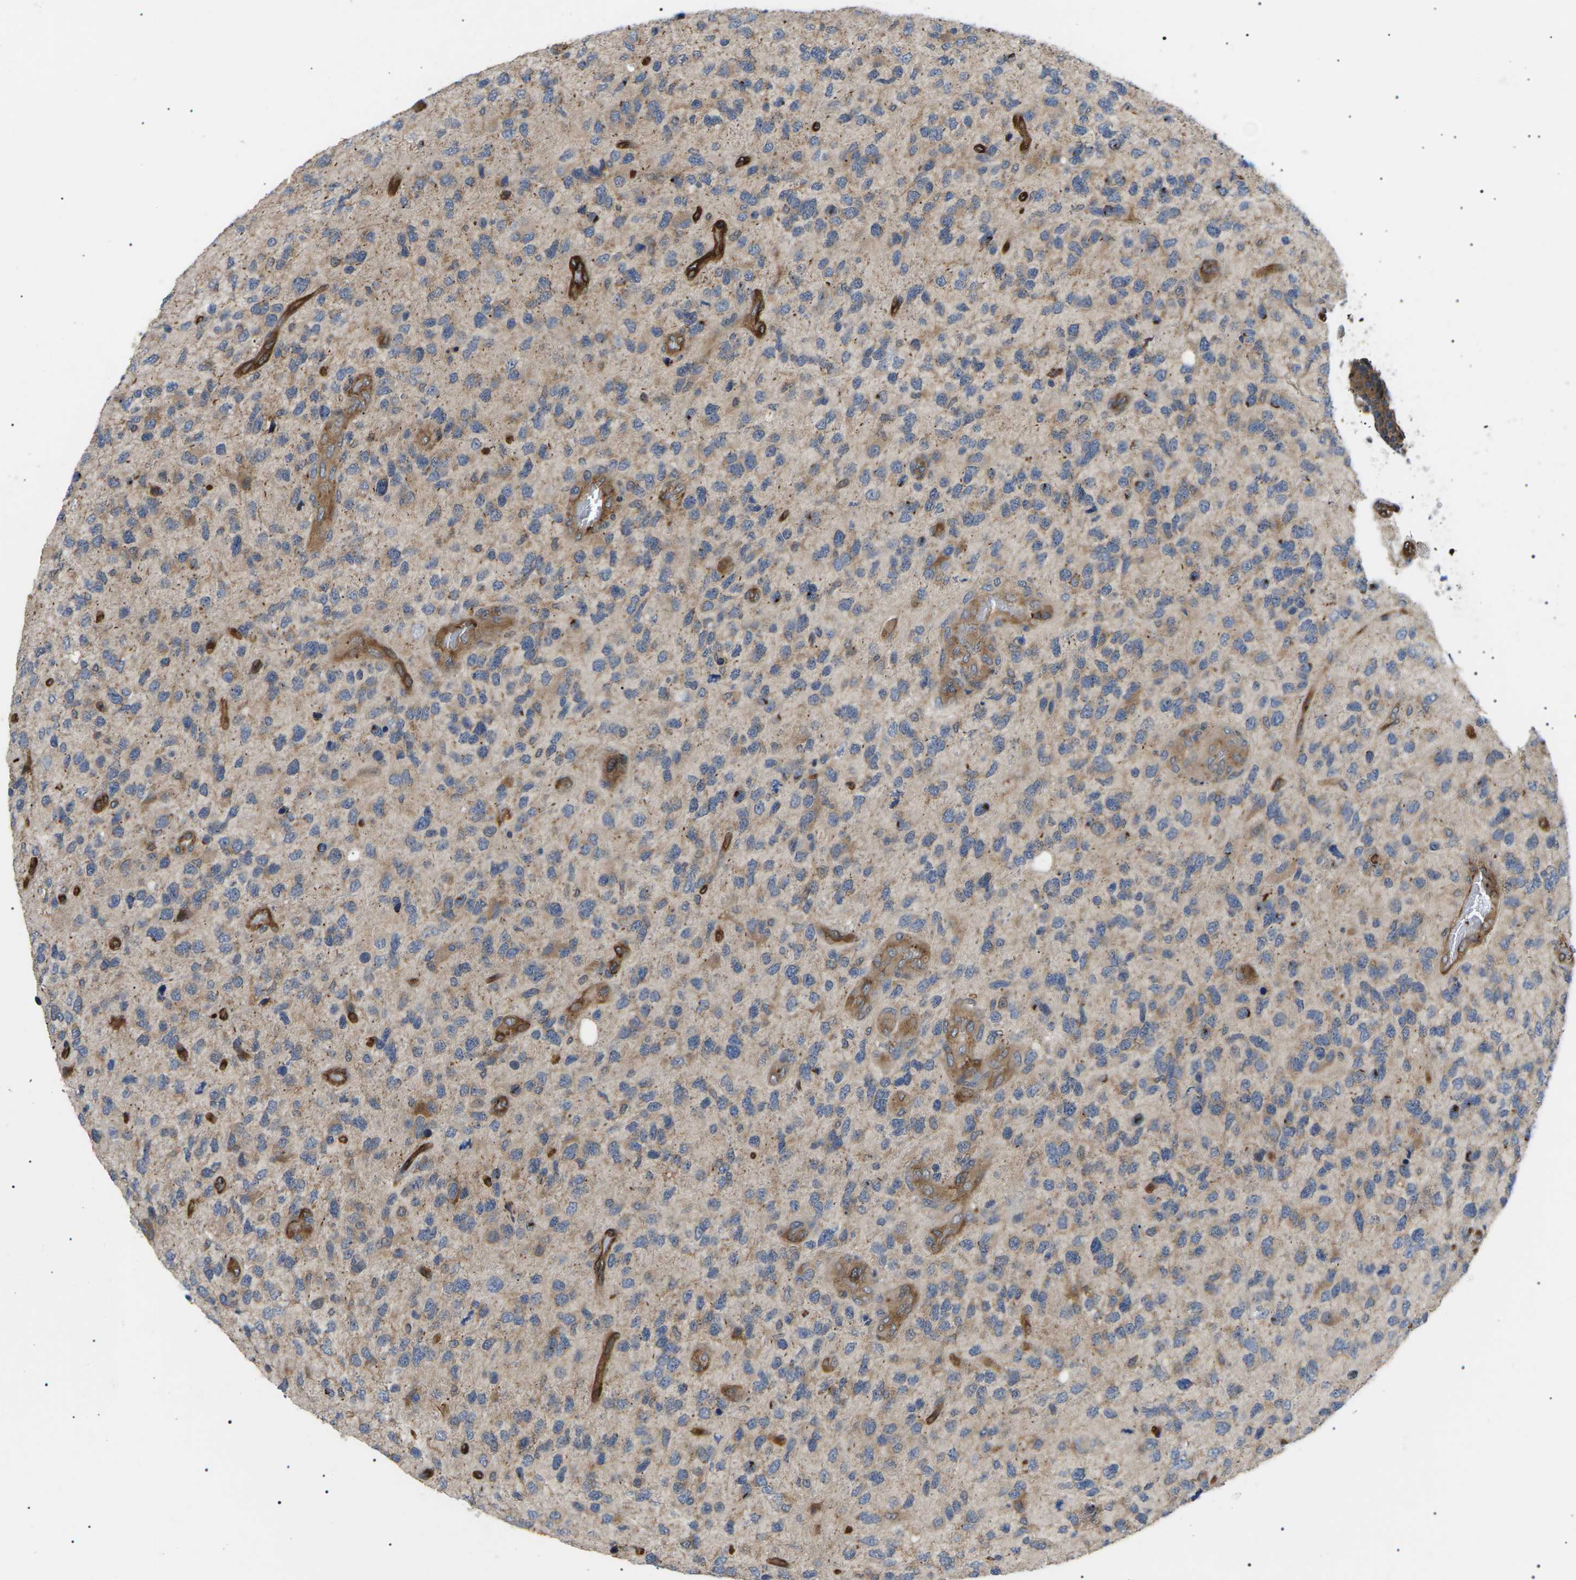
{"staining": {"intensity": "weak", "quantity": "25%-75%", "location": "cytoplasmic/membranous"}, "tissue": "glioma", "cell_type": "Tumor cells", "image_type": "cancer", "snomed": [{"axis": "morphology", "description": "Glioma, malignant, High grade"}, {"axis": "topography", "description": "Brain"}], "caption": "Immunohistochemistry photomicrograph of high-grade glioma (malignant) stained for a protein (brown), which reveals low levels of weak cytoplasmic/membranous positivity in about 25%-75% of tumor cells.", "gene": "TMTC4", "patient": {"sex": "female", "age": 58}}